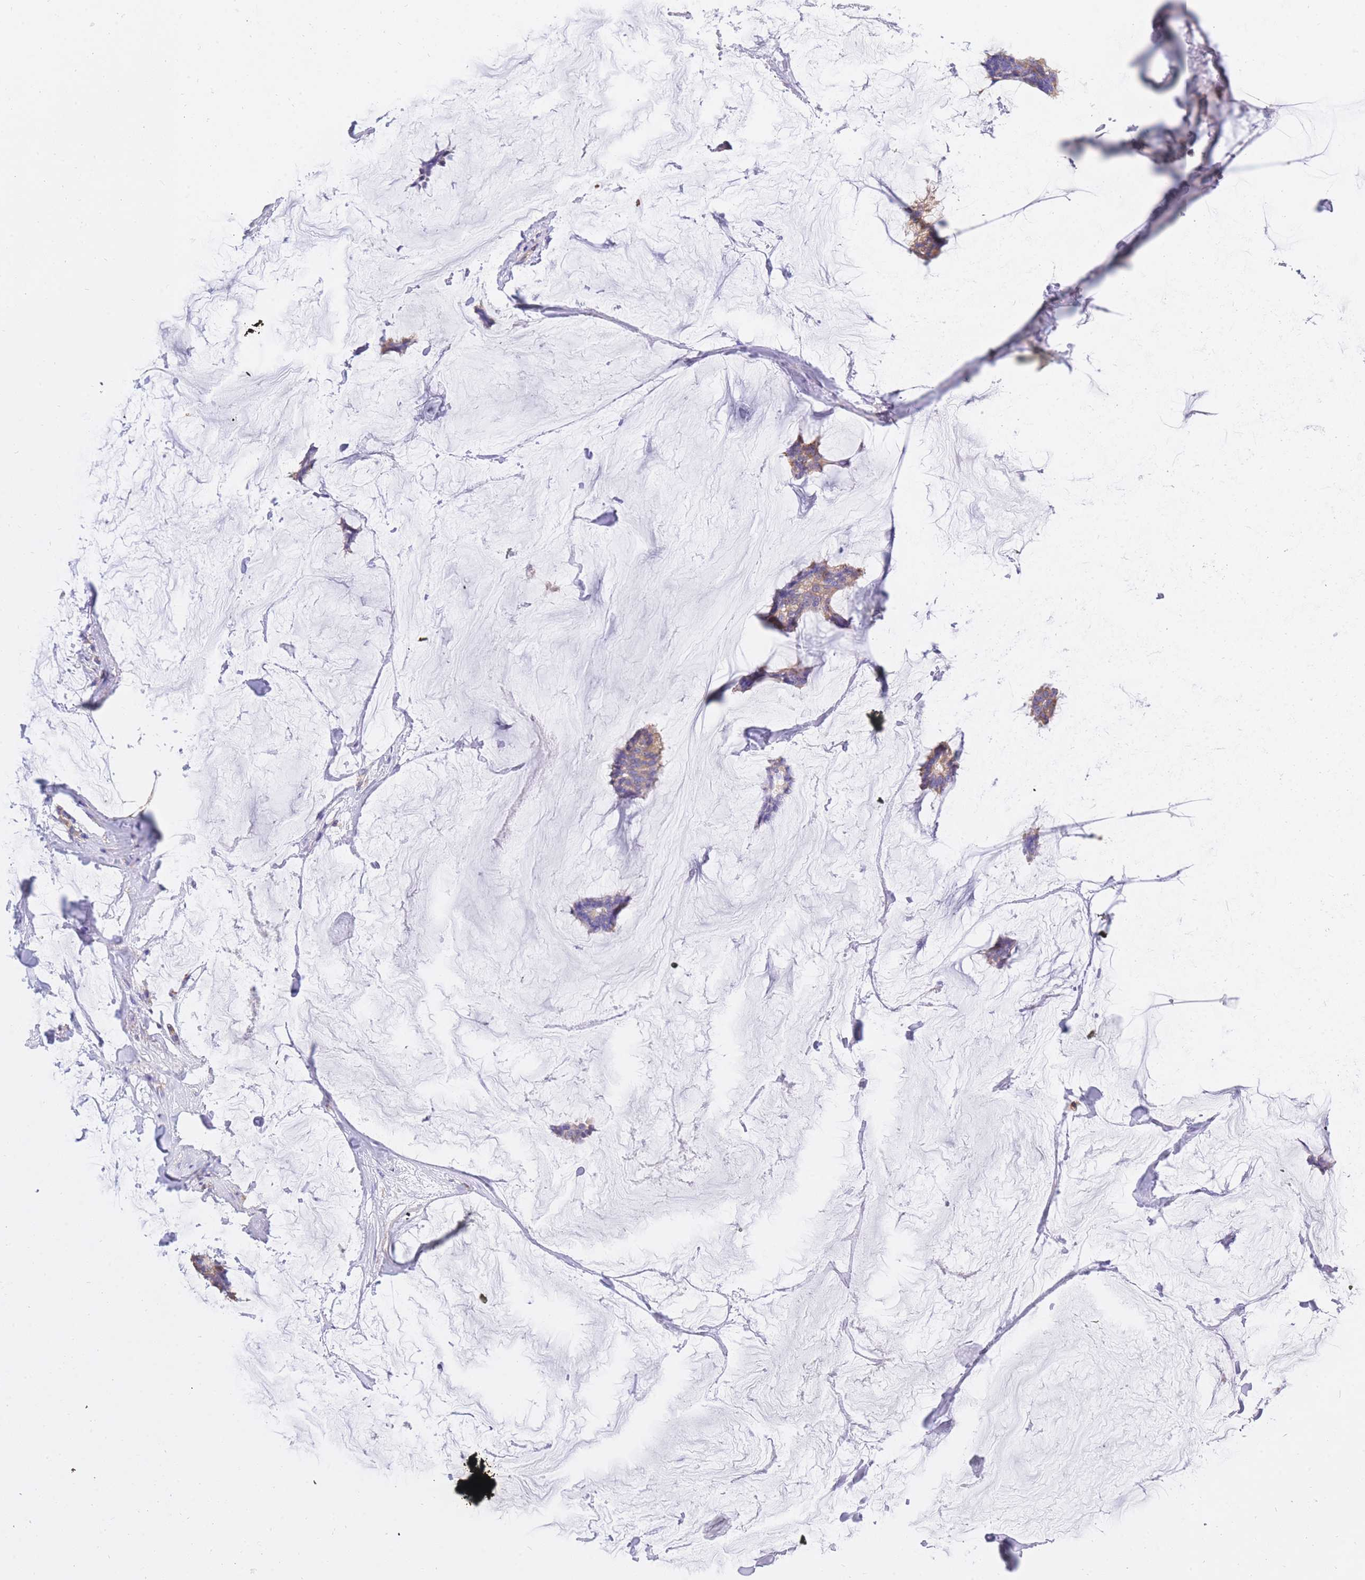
{"staining": {"intensity": "moderate", "quantity": "25%-75%", "location": "cytoplasmic/membranous"}, "tissue": "breast cancer", "cell_type": "Tumor cells", "image_type": "cancer", "snomed": [{"axis": "morphology", "description": "Duct carcinoma"}, {"axis": "topography", "description": "Breast"}], "caption": "A micrograph showing moderate cytoplasmic/membranous positivity in approximately 25%-75% of tumor cells in breast cancer, as visualized by brown immunohistochemical staining.", "gene": "REM1", "patient": {"sex": "female", "age": 93}}